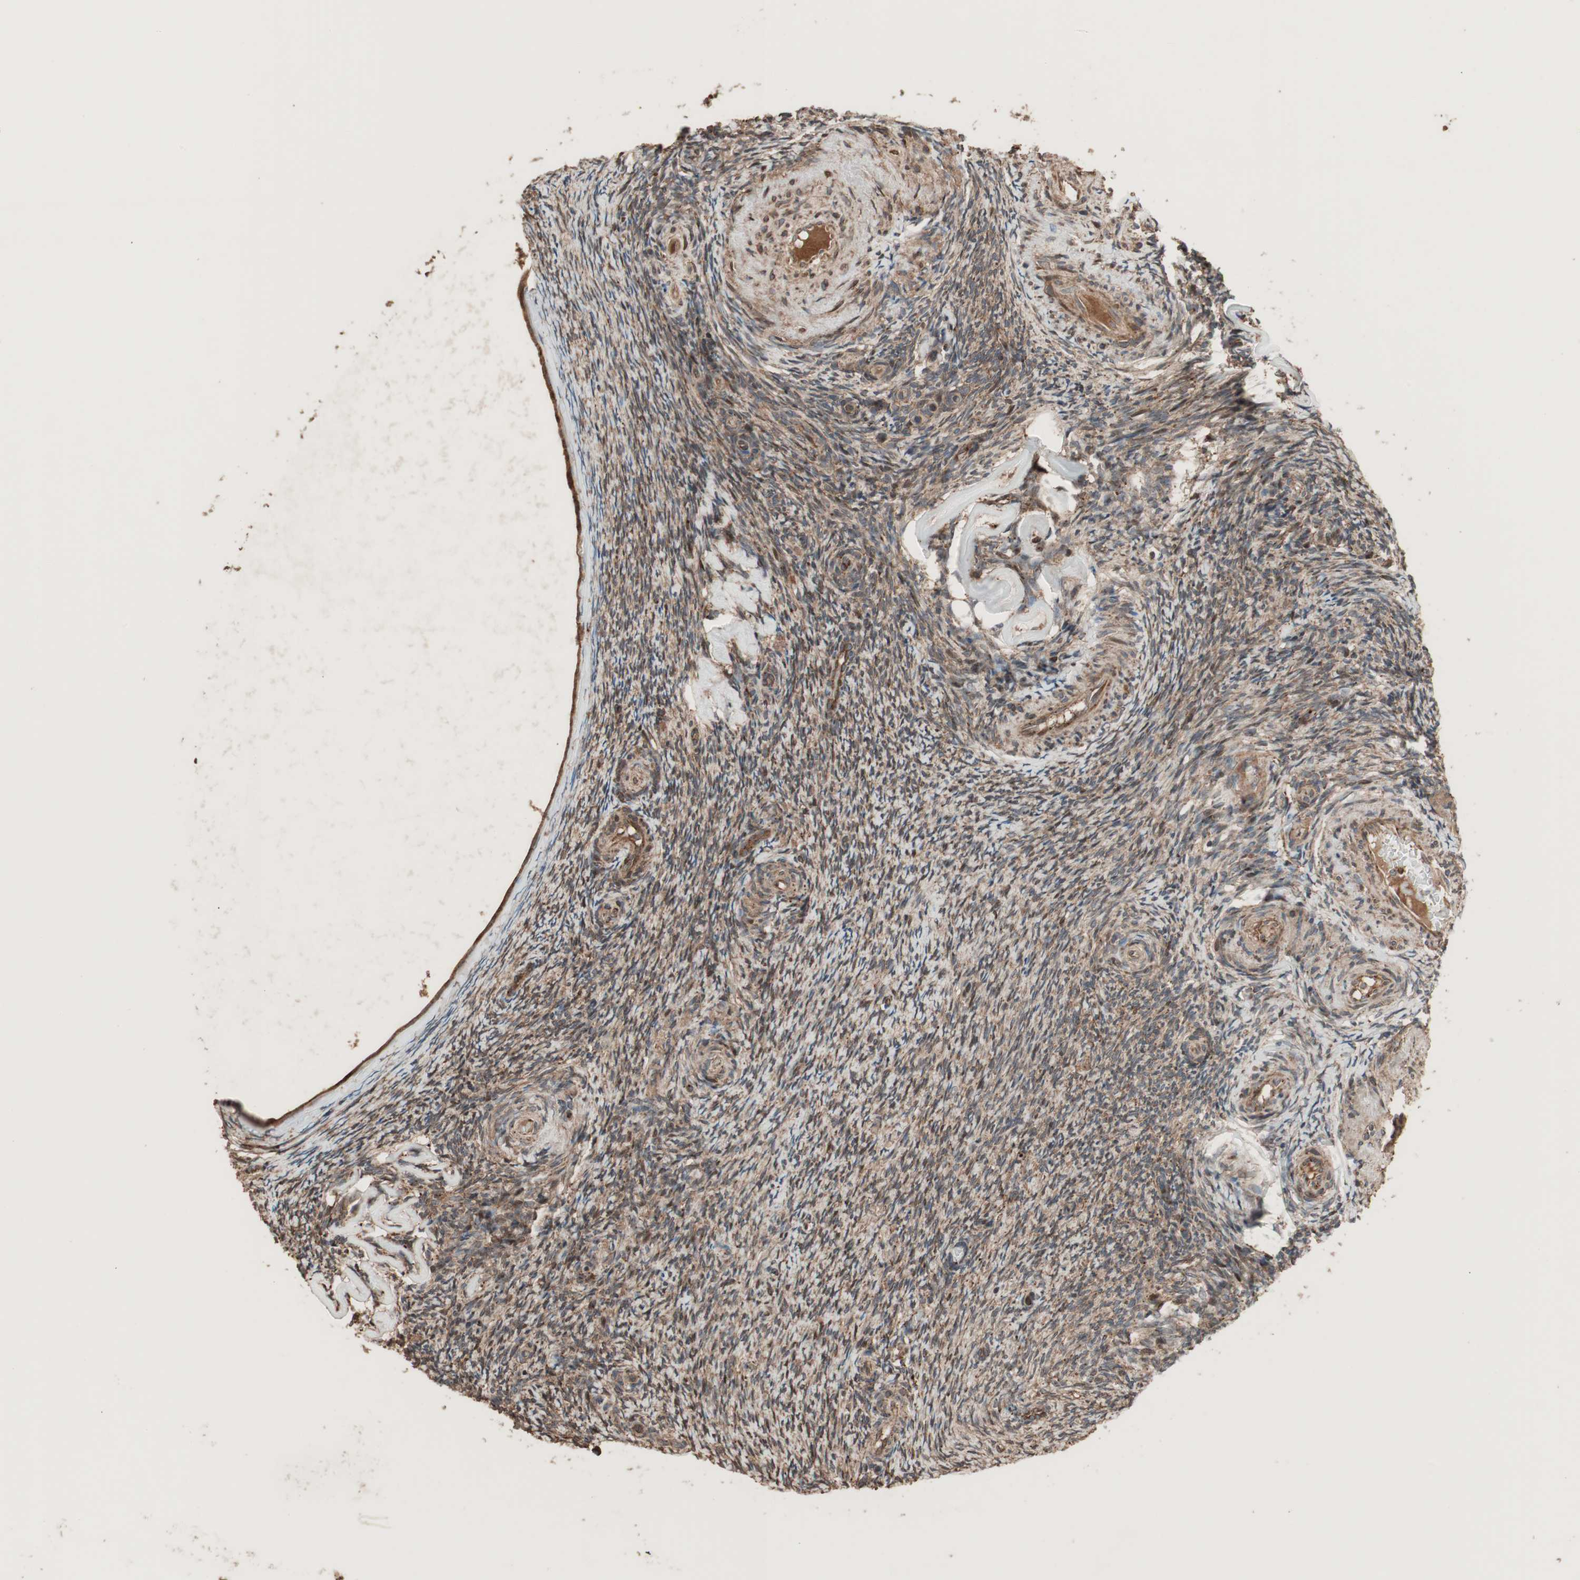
{"staining": {"intensity": "moderate", "quantity": ">75%", "location": "cytoplasmic/membranous"}, "tissue": "ovary", "cell_type": "Ovarian stroma cells", "image_type": "normal", "snomed": [{"axis": "morphology", "description": "Normal tissue, NOS"}, {"axis": "topography", "description": "Ovary"}], "caption": "Immunohistochemical staining of normal human ovary reveals >75% levels of moderate cytoplasmic/membranous protein positivity in about >75% of ovarian stroma cells.", "gene": "RAB1A", "patient": {"sex": "female", "age": 60}}